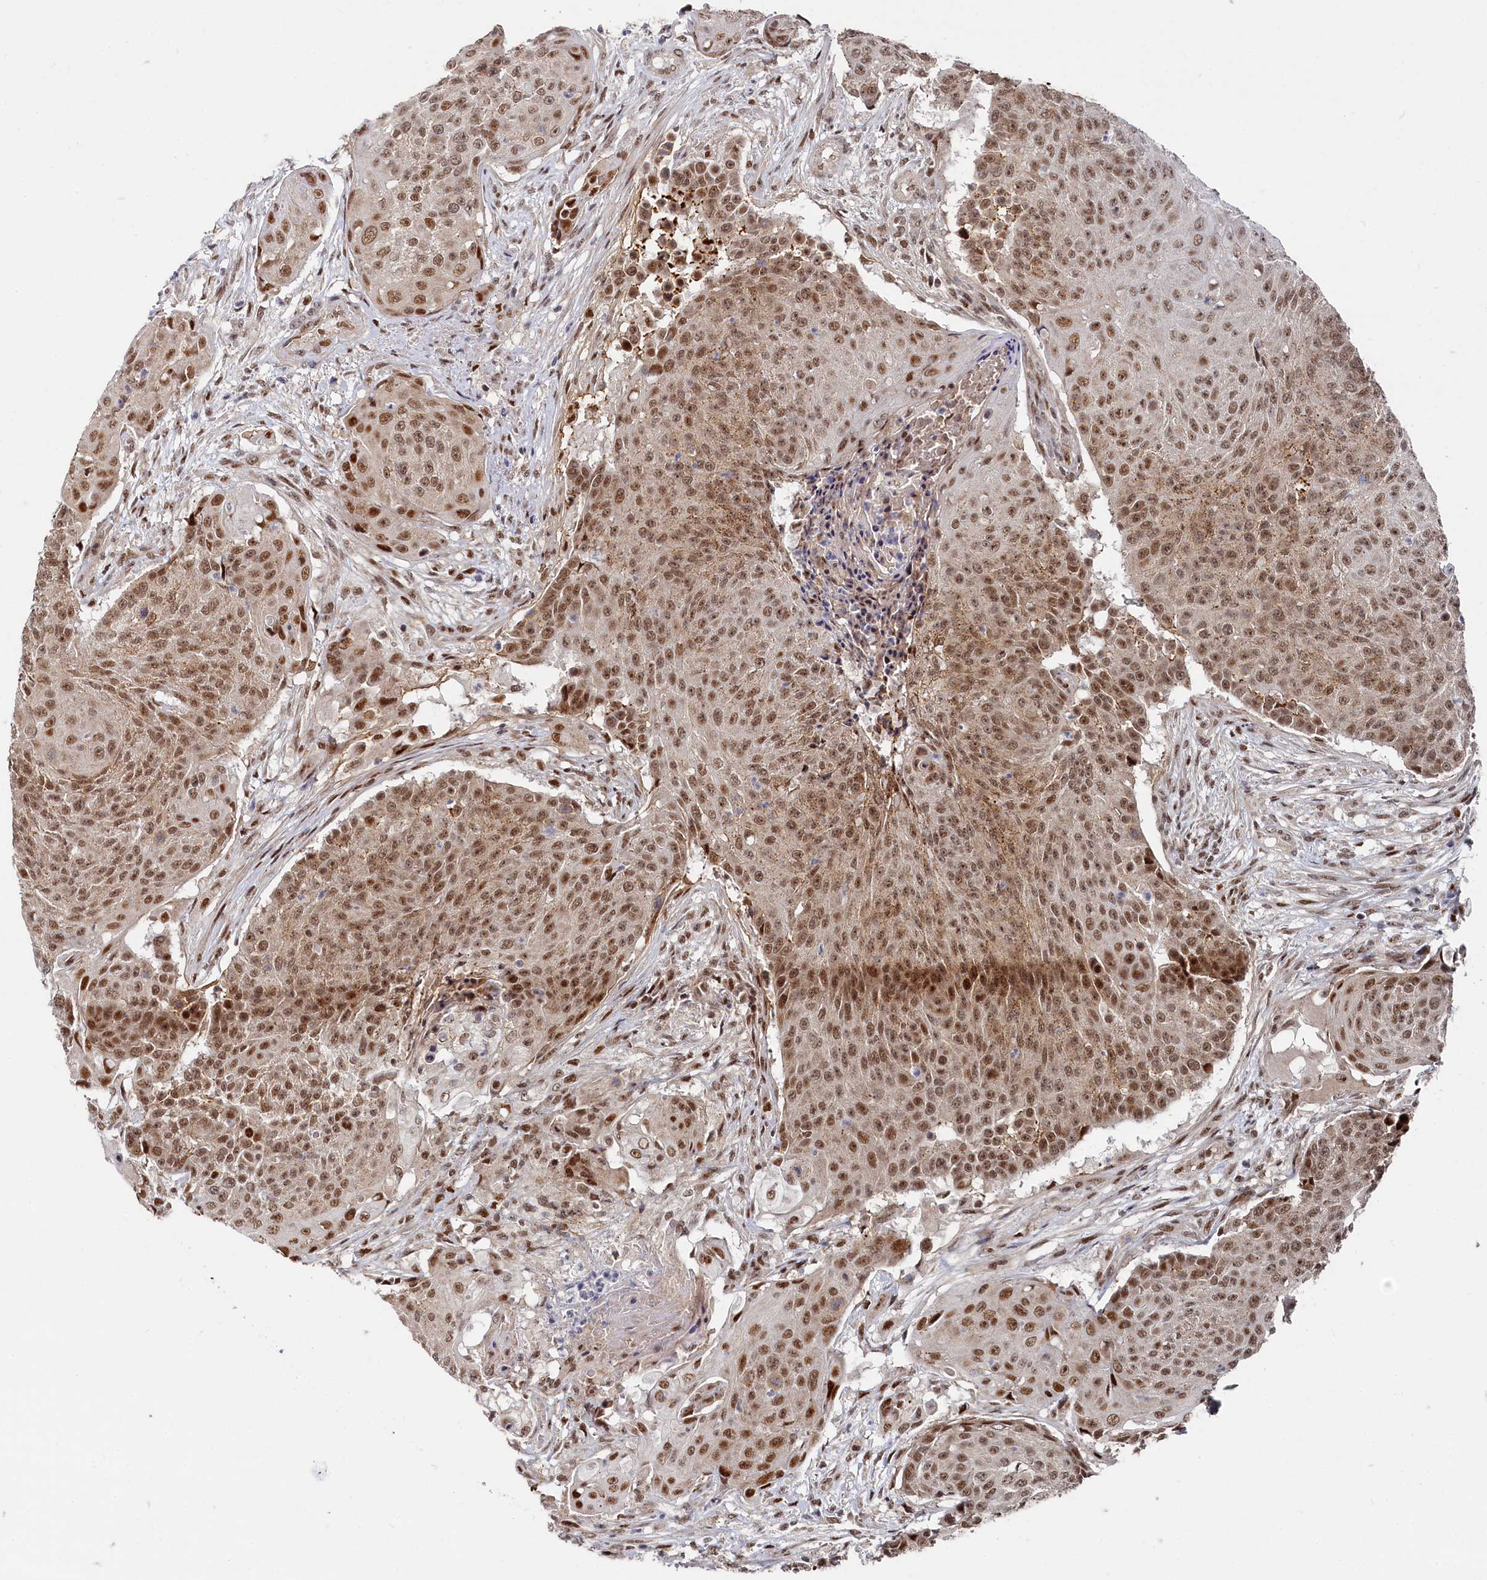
{"staining": {"intensity": "moderate", "quantity": ">75%", "location": "cytoplasmic/membranous,nuclear"}, "tissue": "urothelial cancer", "cell_type": "Tumor cells", "image_type": "cancer", "snomed": [{"axis": "morphology", "description": "Urothelial carcinoma, High grade"}, {"axis": "topography", "description": "Urinary bladder"}], "caption": "A brown stain highlights moderate cytoplasmic/membranous and nuclear expression of a protein in human urothelial carcinoma (high-grade) tumor cells.", "gene": "BUB3", "patient": {"sex": "female", "age": 63}}